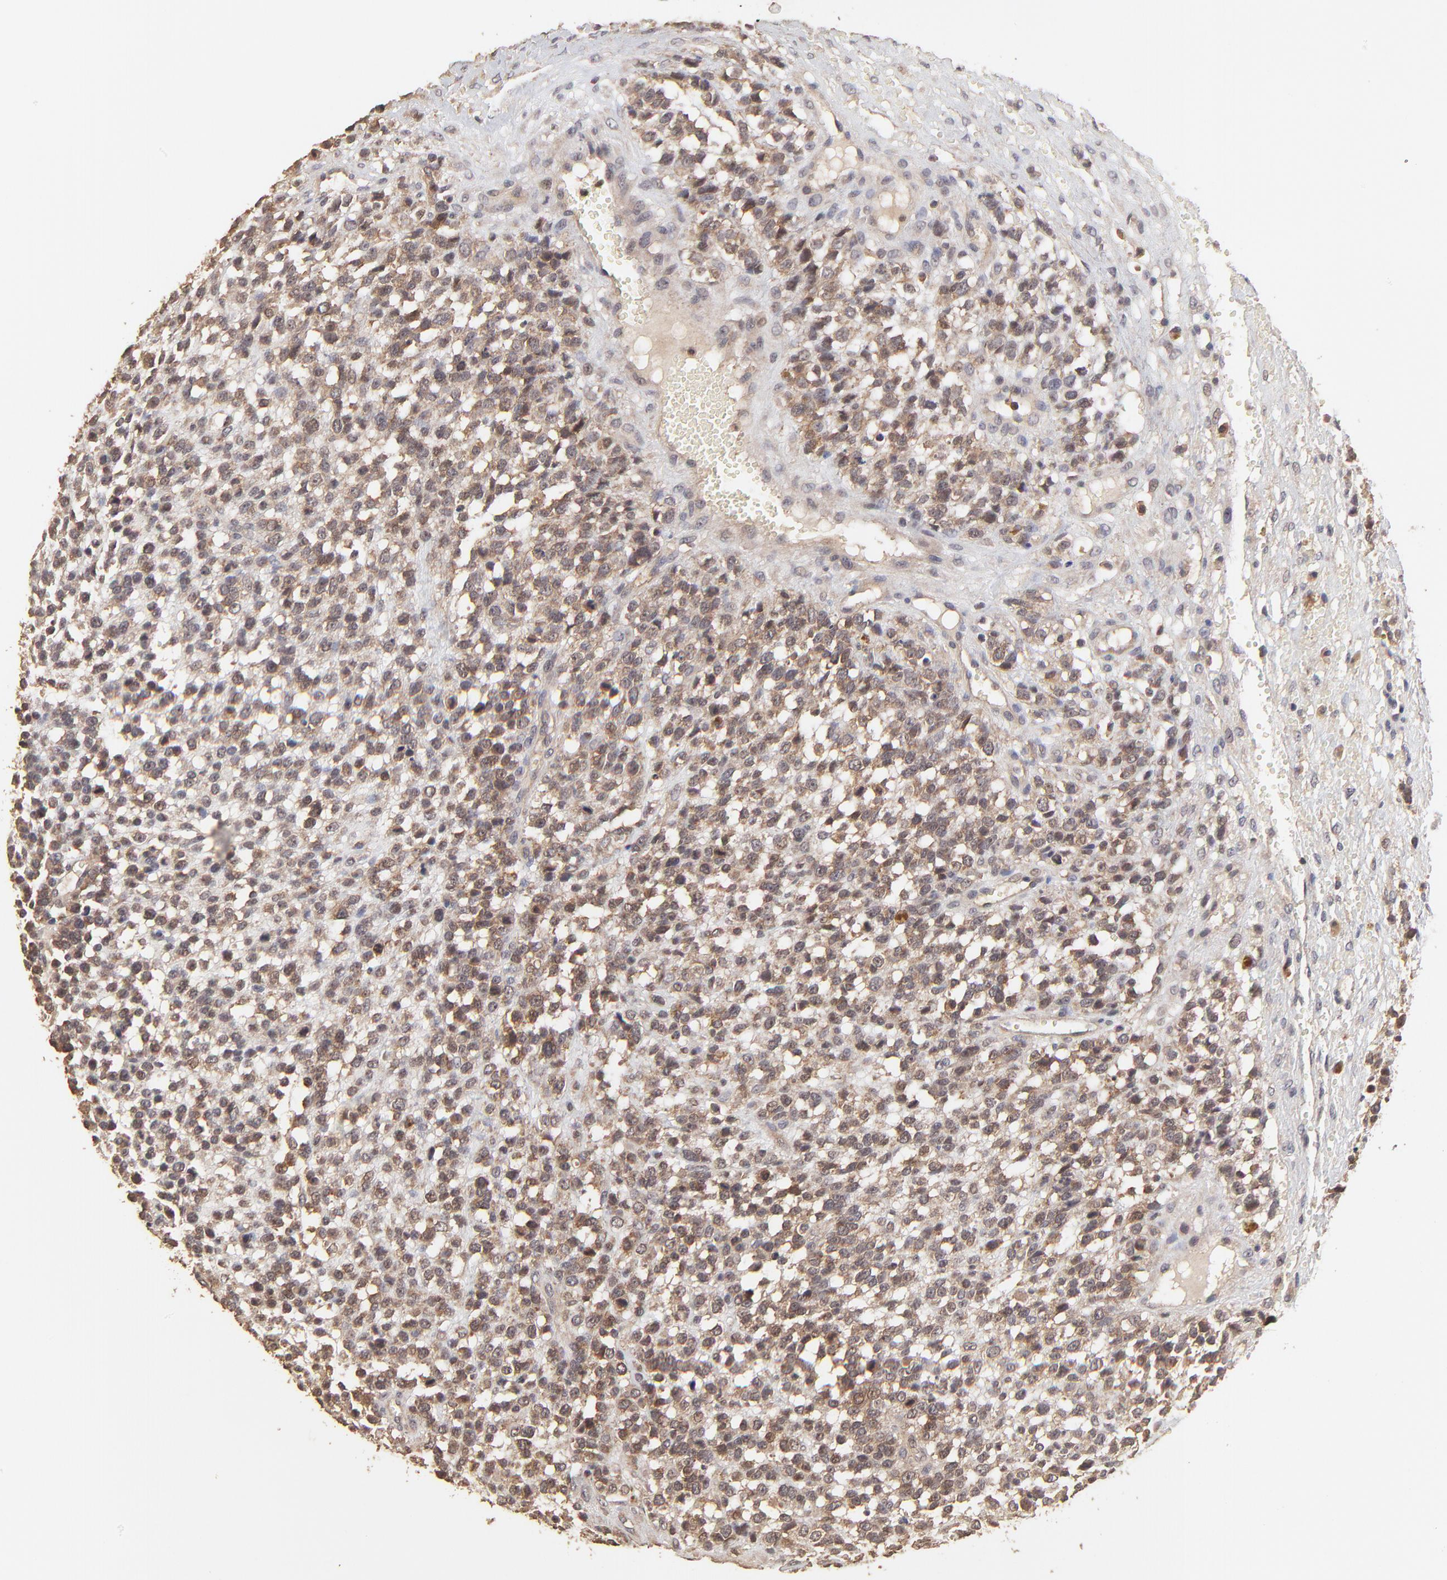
{"staining": {"intensity": "moderate", "quantity": ">75%", "location": "cytoplasmic/membranous"}, "tissue": "glioma", "cell_type": "Tumor cells", "image_type": "cancer", "snomed": [{"axis": "morphology", "description": "Glioma, malignant, High grade"}, {"axis": "topography", "description": "Brain"}], "caption": "A medium amount of moderate cytoplasmic/membranous staining is present in approximately >75% of tumor cells in glioma tissue.", "gene": "STON2", "patient": {"sex": "male", "age": 66}}